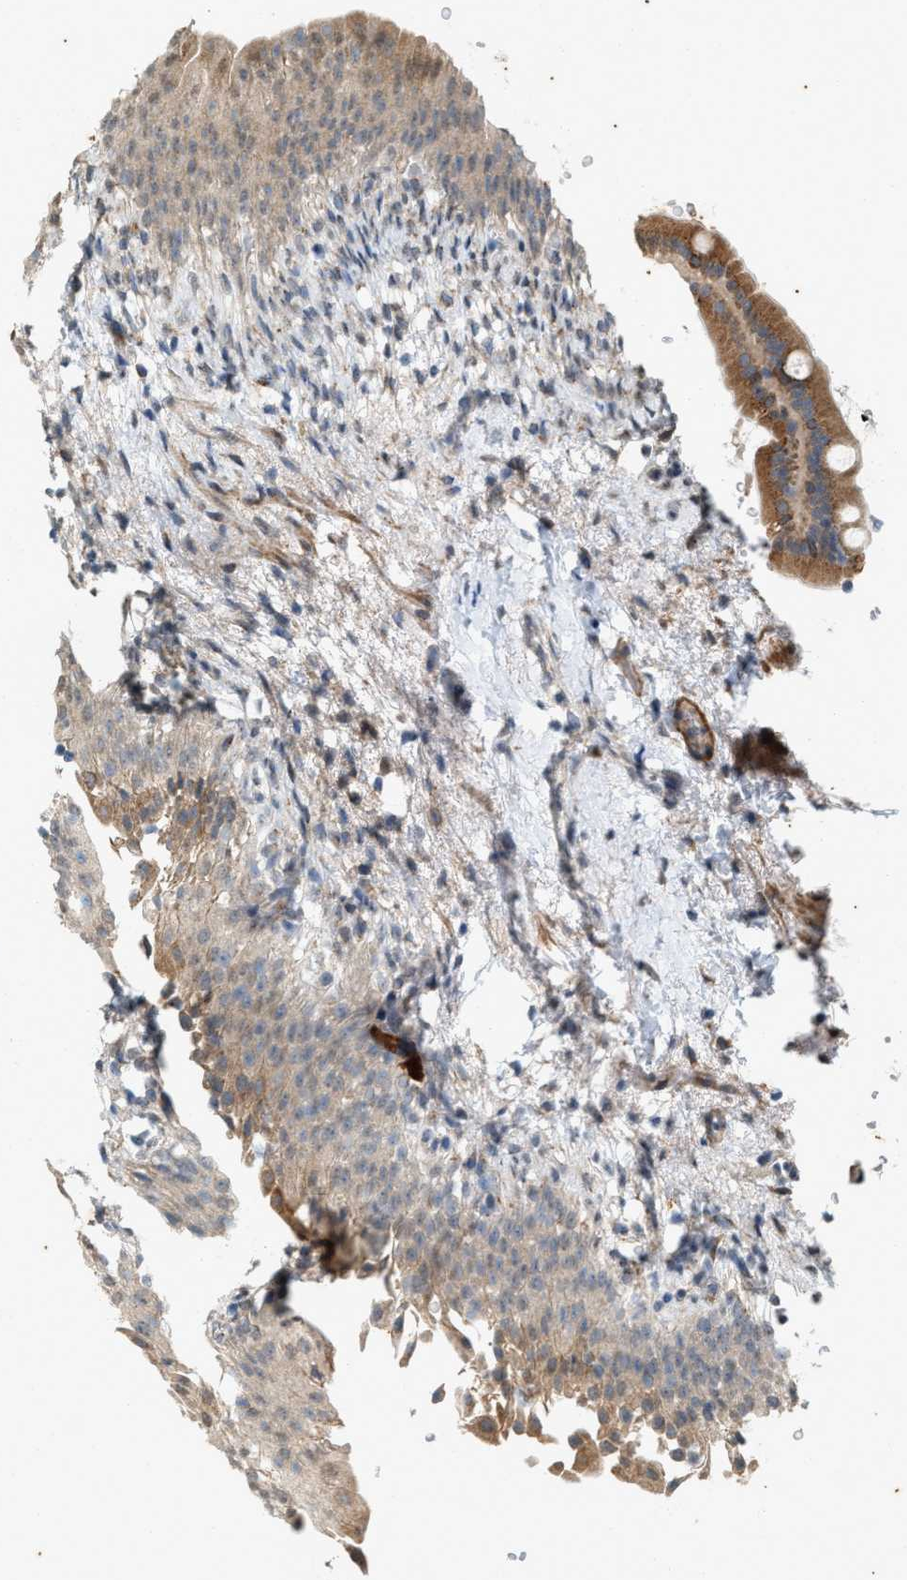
{"staining": {"intensity": "weak", "quantity": ">75%", "location": "cytoplasmic/membranous"}, "tissue": "urinary bladder", "cell_type": "Urothelial cells", "image_type": "normal", "snomed": [{"axis": "morphology", "description": "Normal tissue, NOS"}, {"axis": "topography", "description": "Urinary bladder"}], "caption": "The image displays staining of normal urinary bladder, revealing weak cytoplasmic/membranous protein expression (brown color) within urothelial cells. (DAB (3,3'-diaminobenzidine) = brown stain, brightfield microscopy at high magnification).", "gene": "CHPF2", "patient": {"sex": "female", "age": 60}}